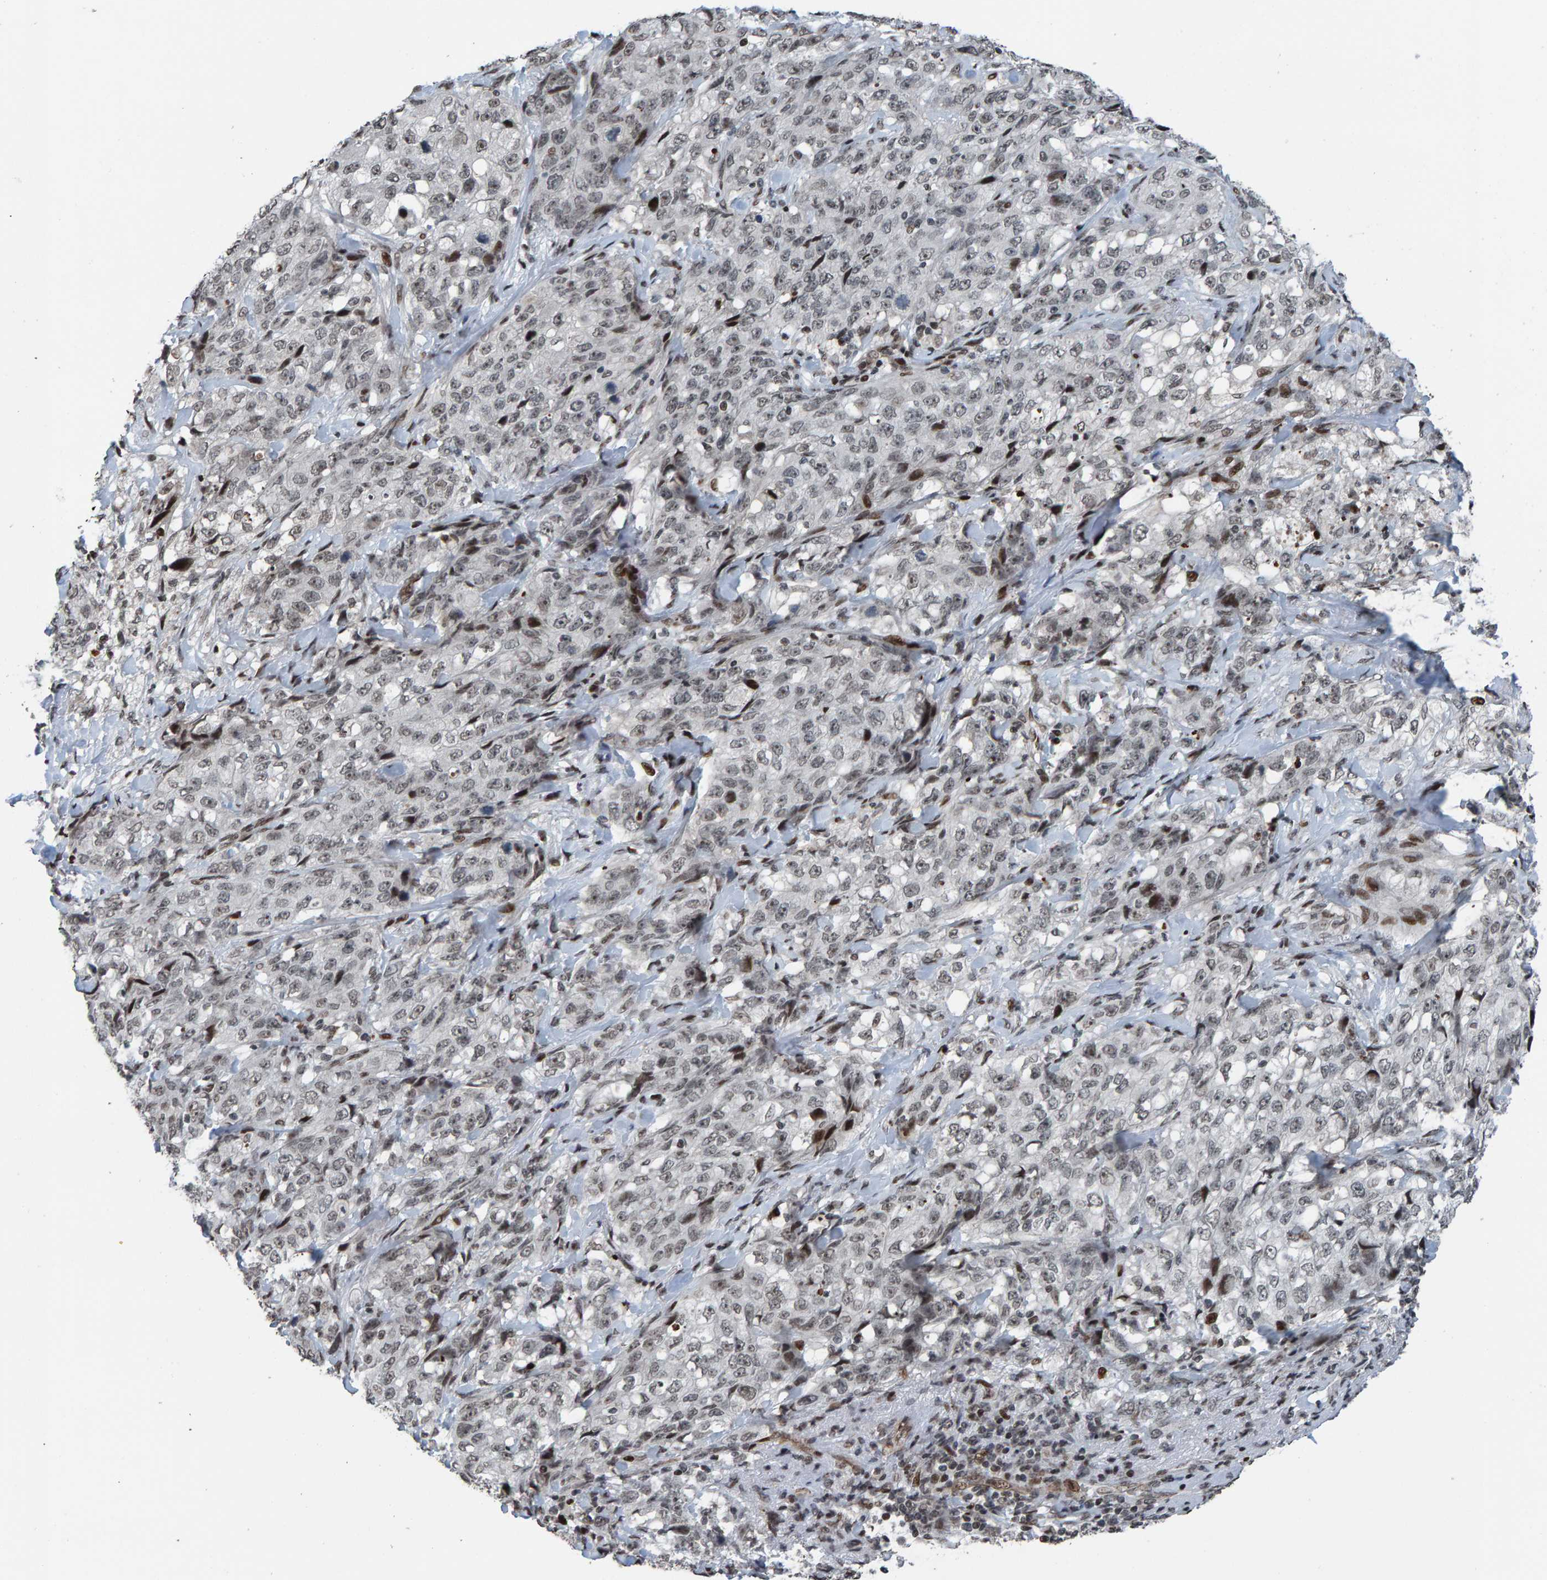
{"staining": {"intensity": "weak", "quantity": "<25%", "location": "nuclear"}, "tissue": "stomach cancer", "cell_type": "Tumor cells", "image_type": "cancer", "snomed": [{"axis": "morphology", "description": "Adenocarcinoma, NOS"}, {"axis": "topography", "description": "Stomach"}], "caption": "There is no significant staining in tumor cells of stomach adenocarcinoma.", "gene": "ZNF366", "patient": {"sex": "male", "age": 48}}